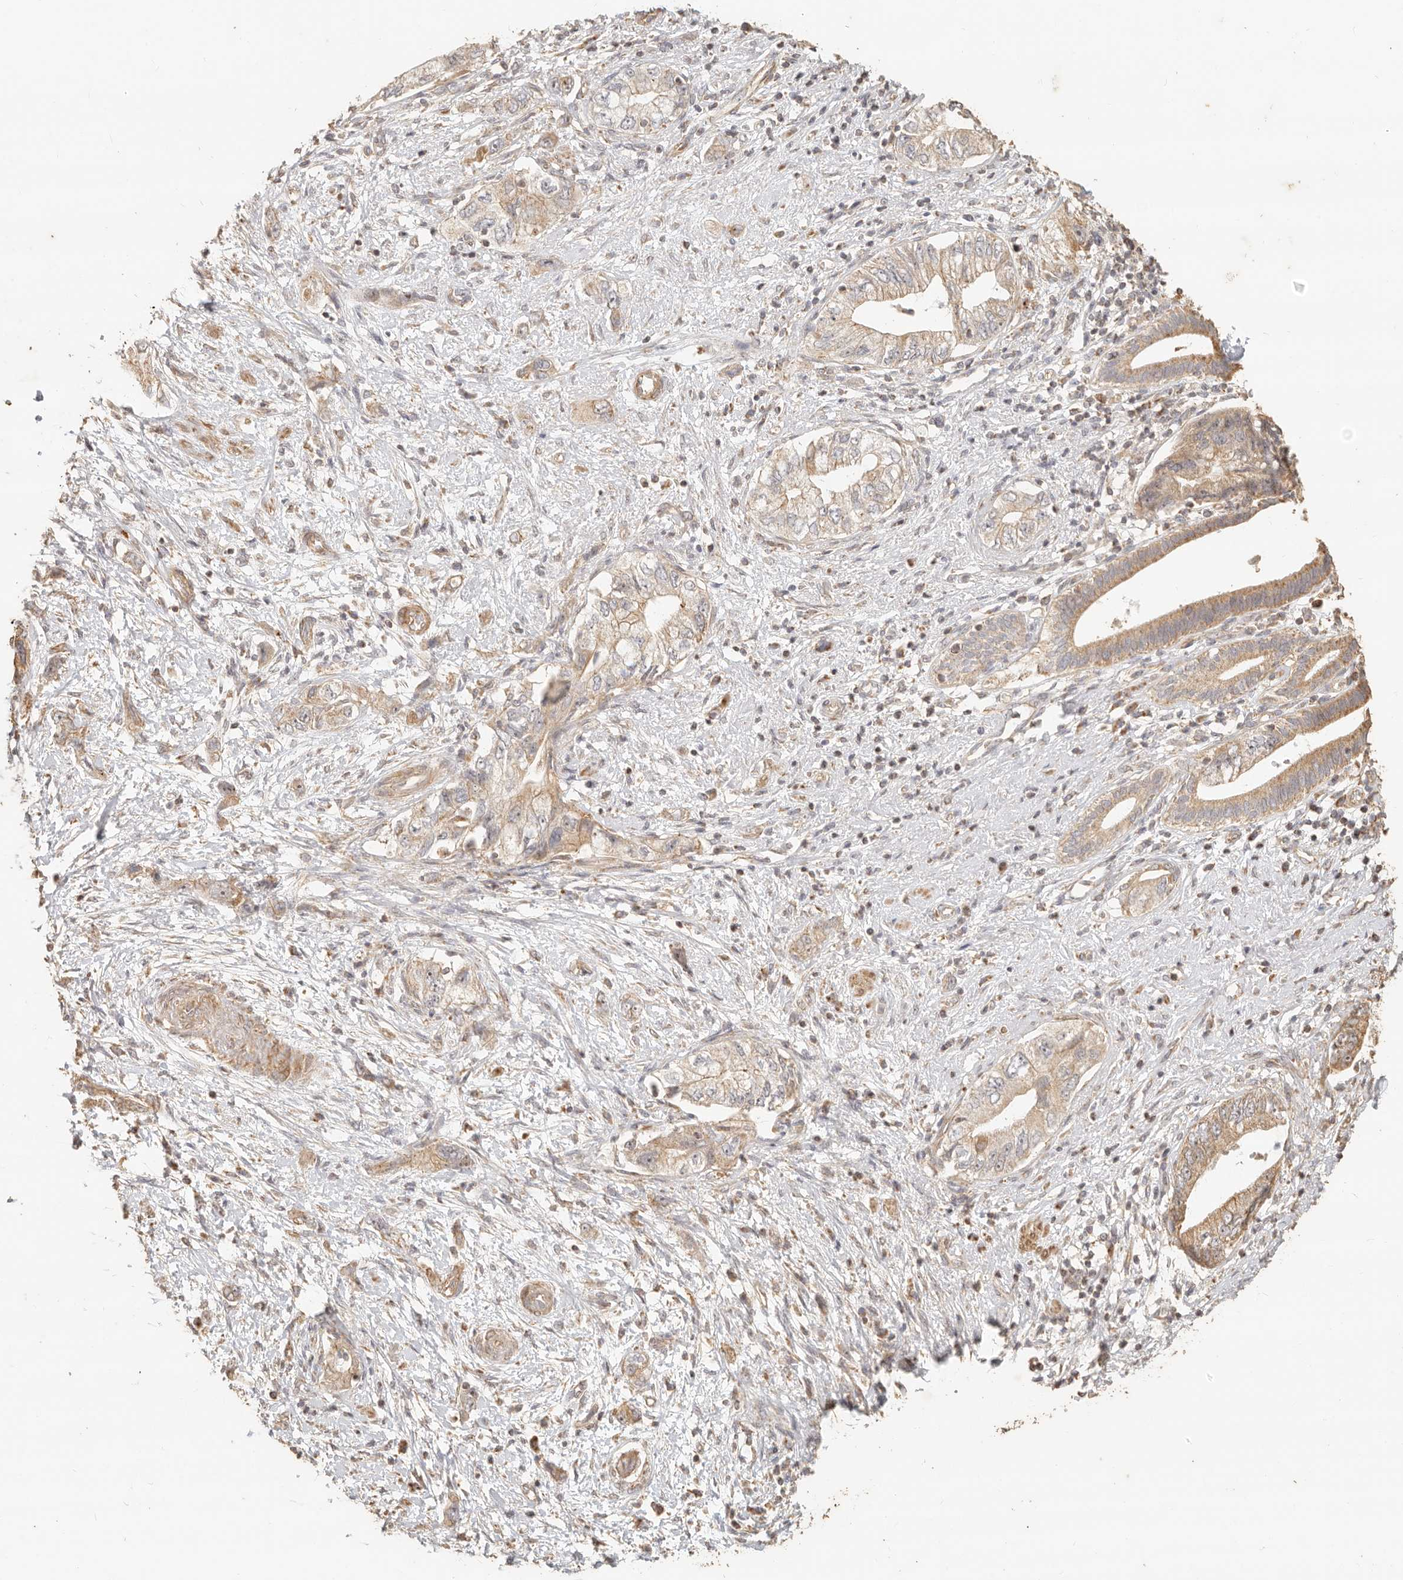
{"staining": {"intensity": "moderate", "quantity": ">75%", "location": "cytoplasmic/membranous"}, "tissue": "pancreatic cancer", "cell_type": "Tumor cells", "image_type": "cancer", "snomed": [{"axis": "morphology", "description": "Adenocarcinoma, NOS"}, {"axis": "topography", "description": "Pancreas"}], "caption": "Pancreatic cancer stained with a protein marker exhibits moderate staining in tumor cells.", "gene": "PTPN22", "patient": {"sex": "female", "age": 73}}